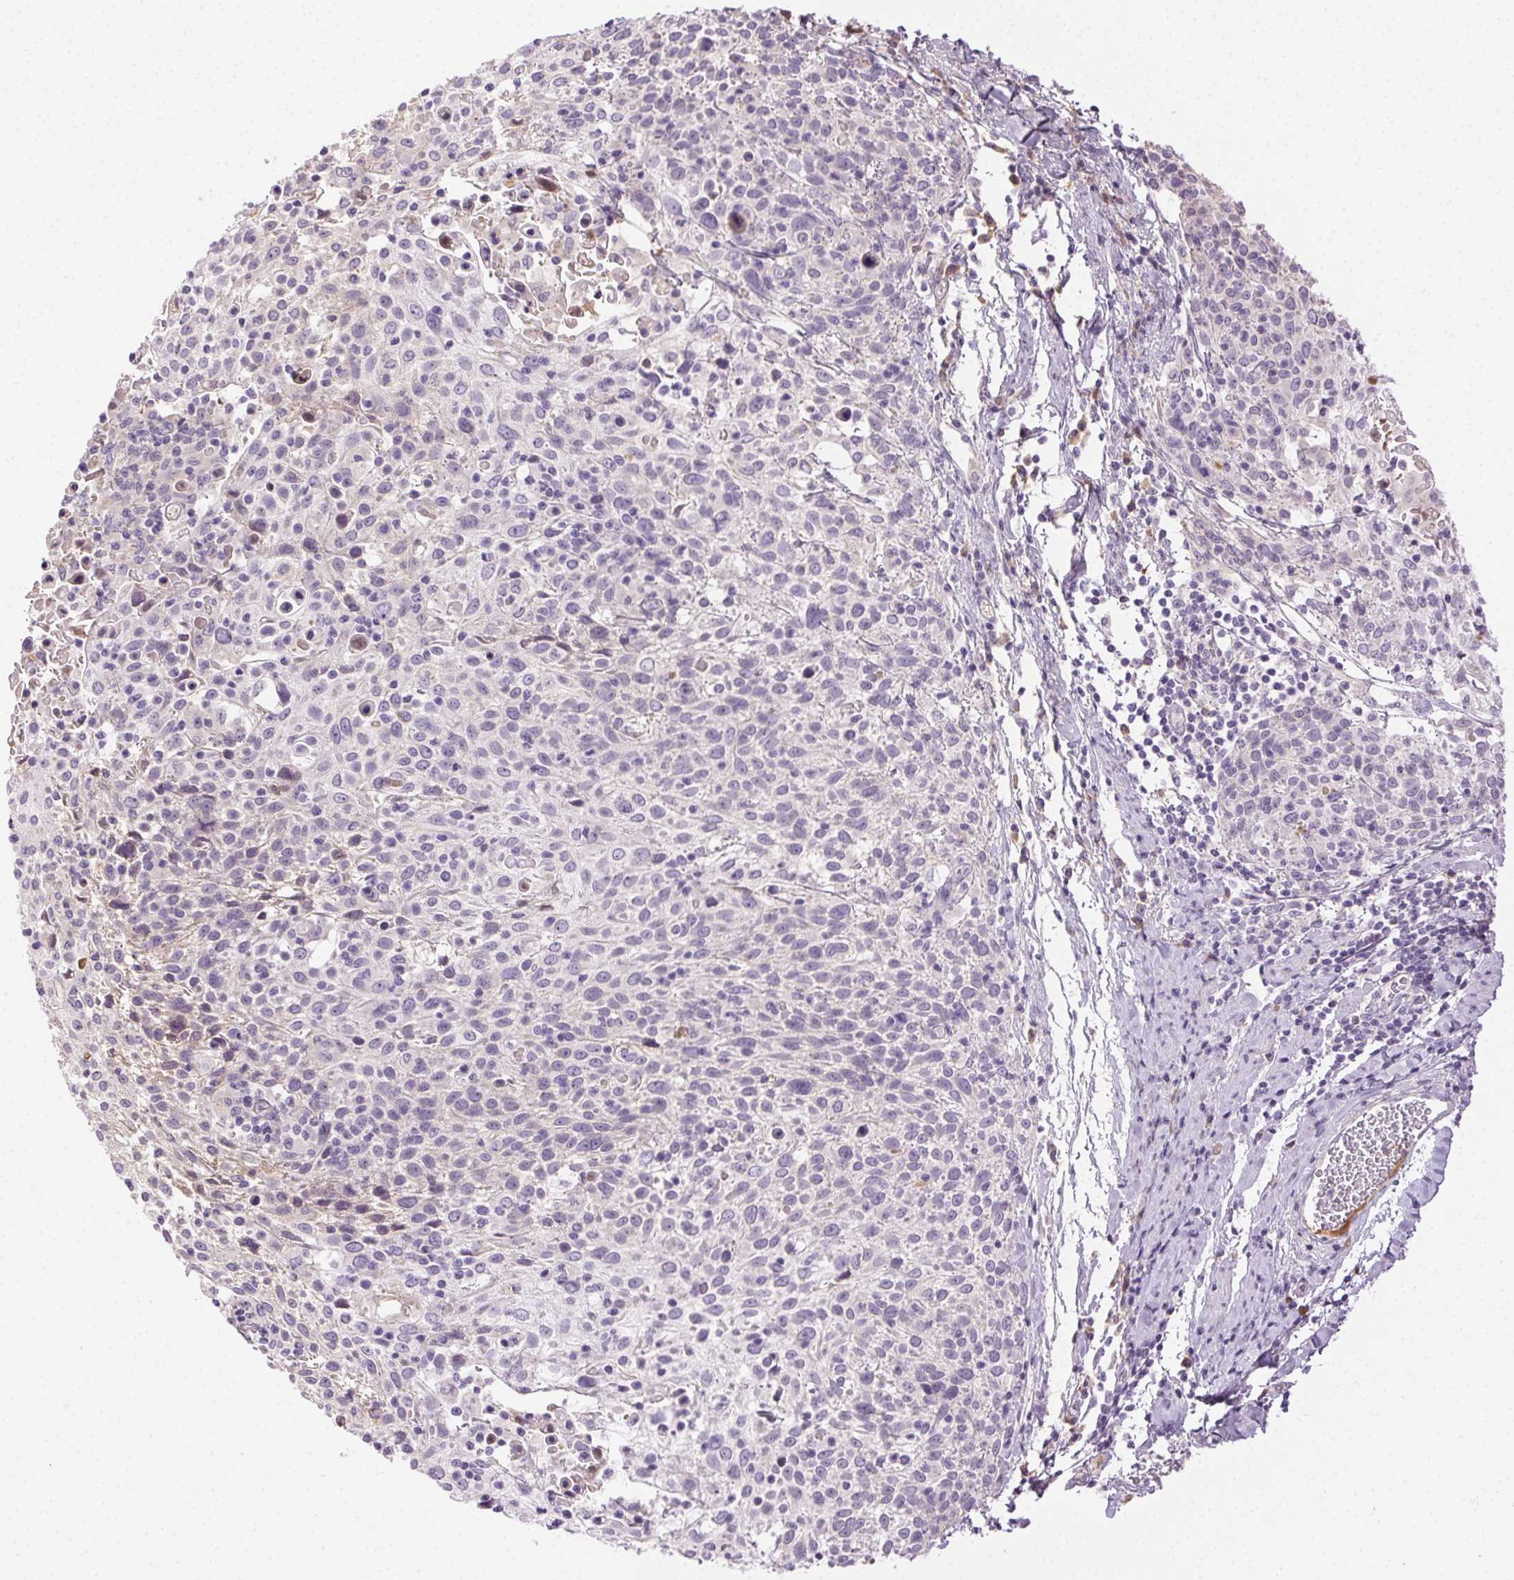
{"staining": {"intensity": "negative", "quantity": "none", "location": "none"}, "tissue": "cervical cancer", "cell_type": "Tumor cells", "image_type": "cancer", "snomed": [{"axis": "morphology", "description": "Squamous cell carcinoma, NOS"}, {"axis": "topography", "description": "Cervix"}], "caption": "Tumor cells are negative for protein expression in human cervical cancer (squamous cell carcinoma).", "gene": "BPIFB2", "patient": {"sex": "female", "age": 61}}